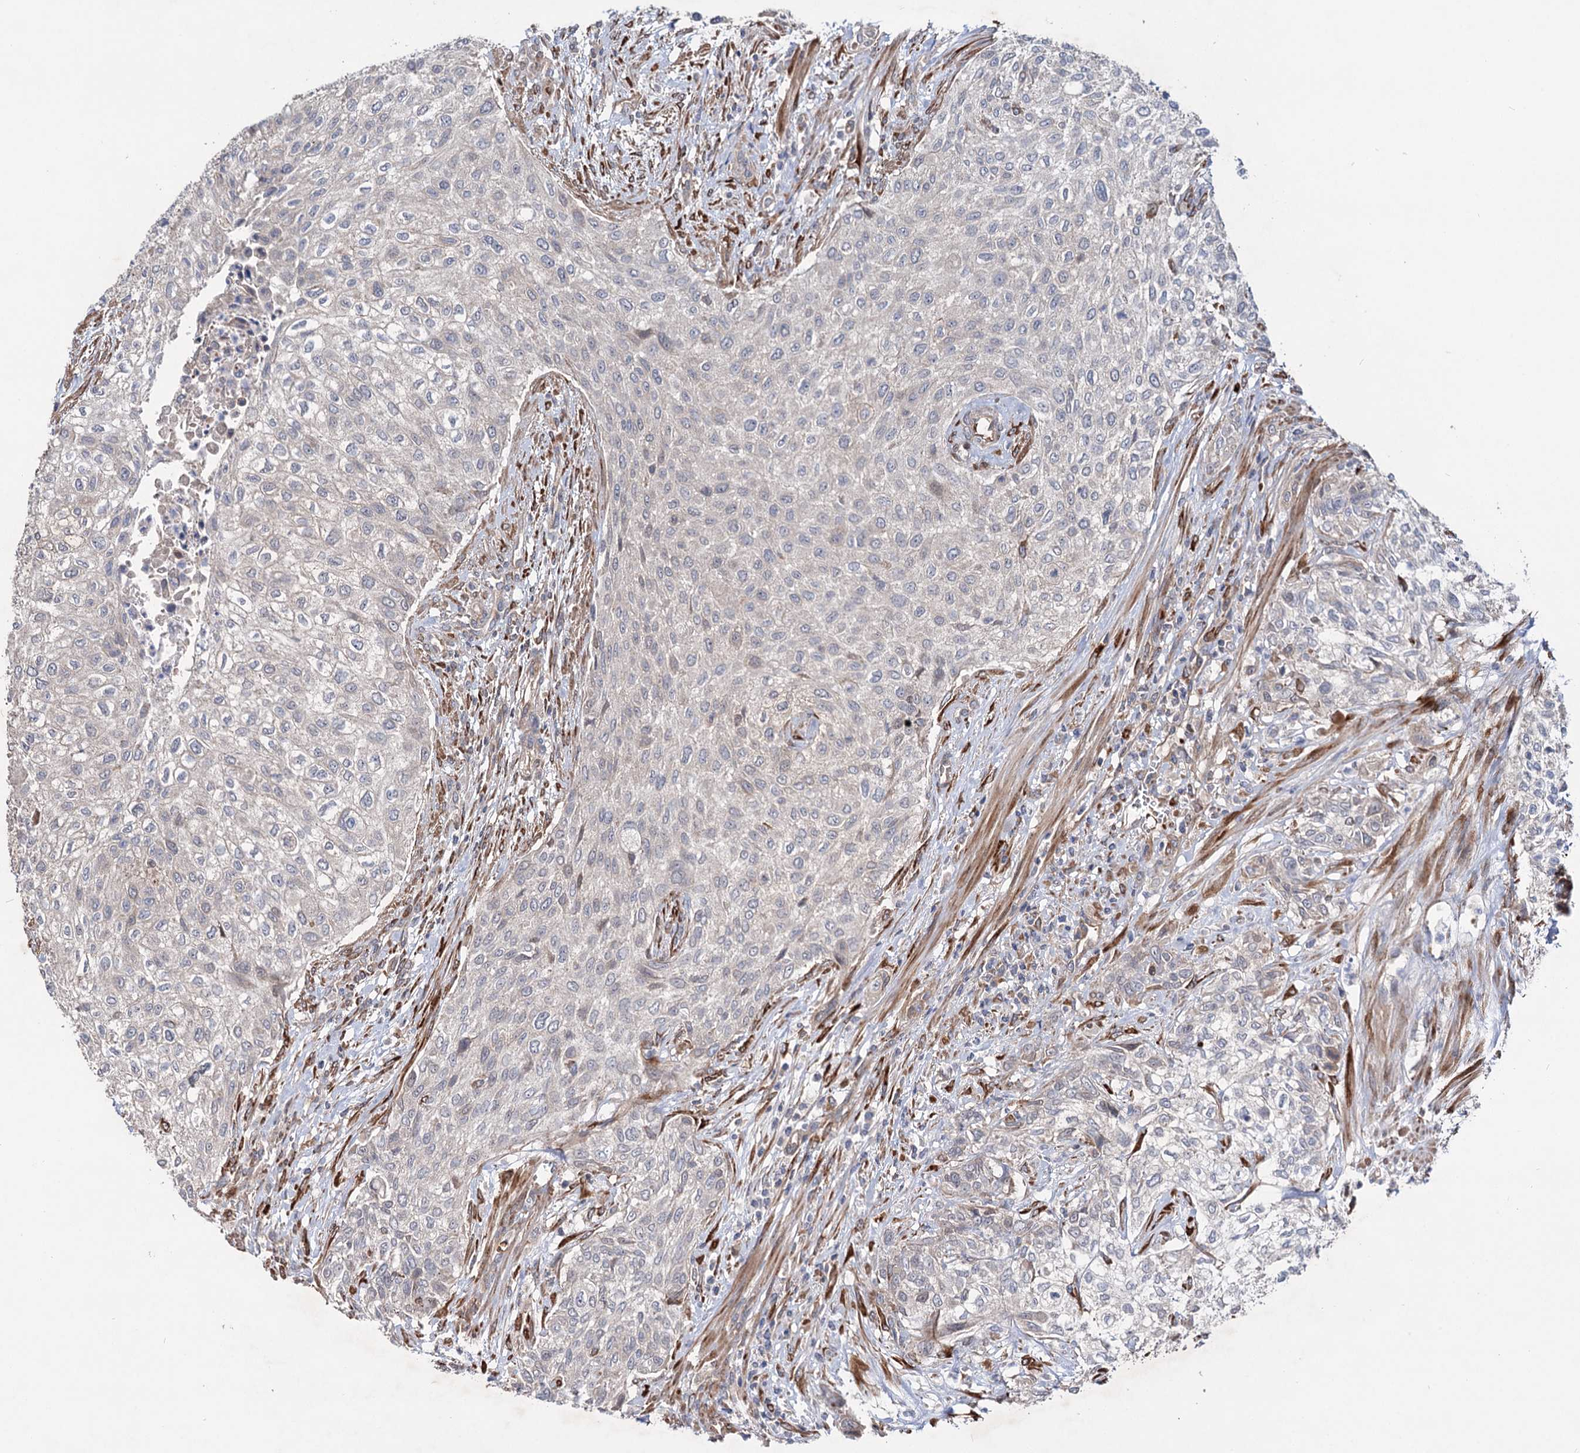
{"staining": {"intensity": "weak", "quantity": "<25%", "location": "cytoplasmic/membranous"}, "tissue": "urothelial cancer", "cell_type": "Tumor cells", "image_type": "cancer", "snomed": [{"axis": "morphology", "description": "Normal tissue, NOS"}, {"axis": "morphology", "description": "Urothelial carcinoma, NOS"}, {"axis": "topography", "description": "Urinary bladder"}, {"axis": "topography", "description": "Peripheral nerve tissue"}], "caption": "Tumor cells are negative for protein expression in human transitional cell carcinoma.", "gene": "PTDSS2", "patient": {"sex": "male", "age": 35}}